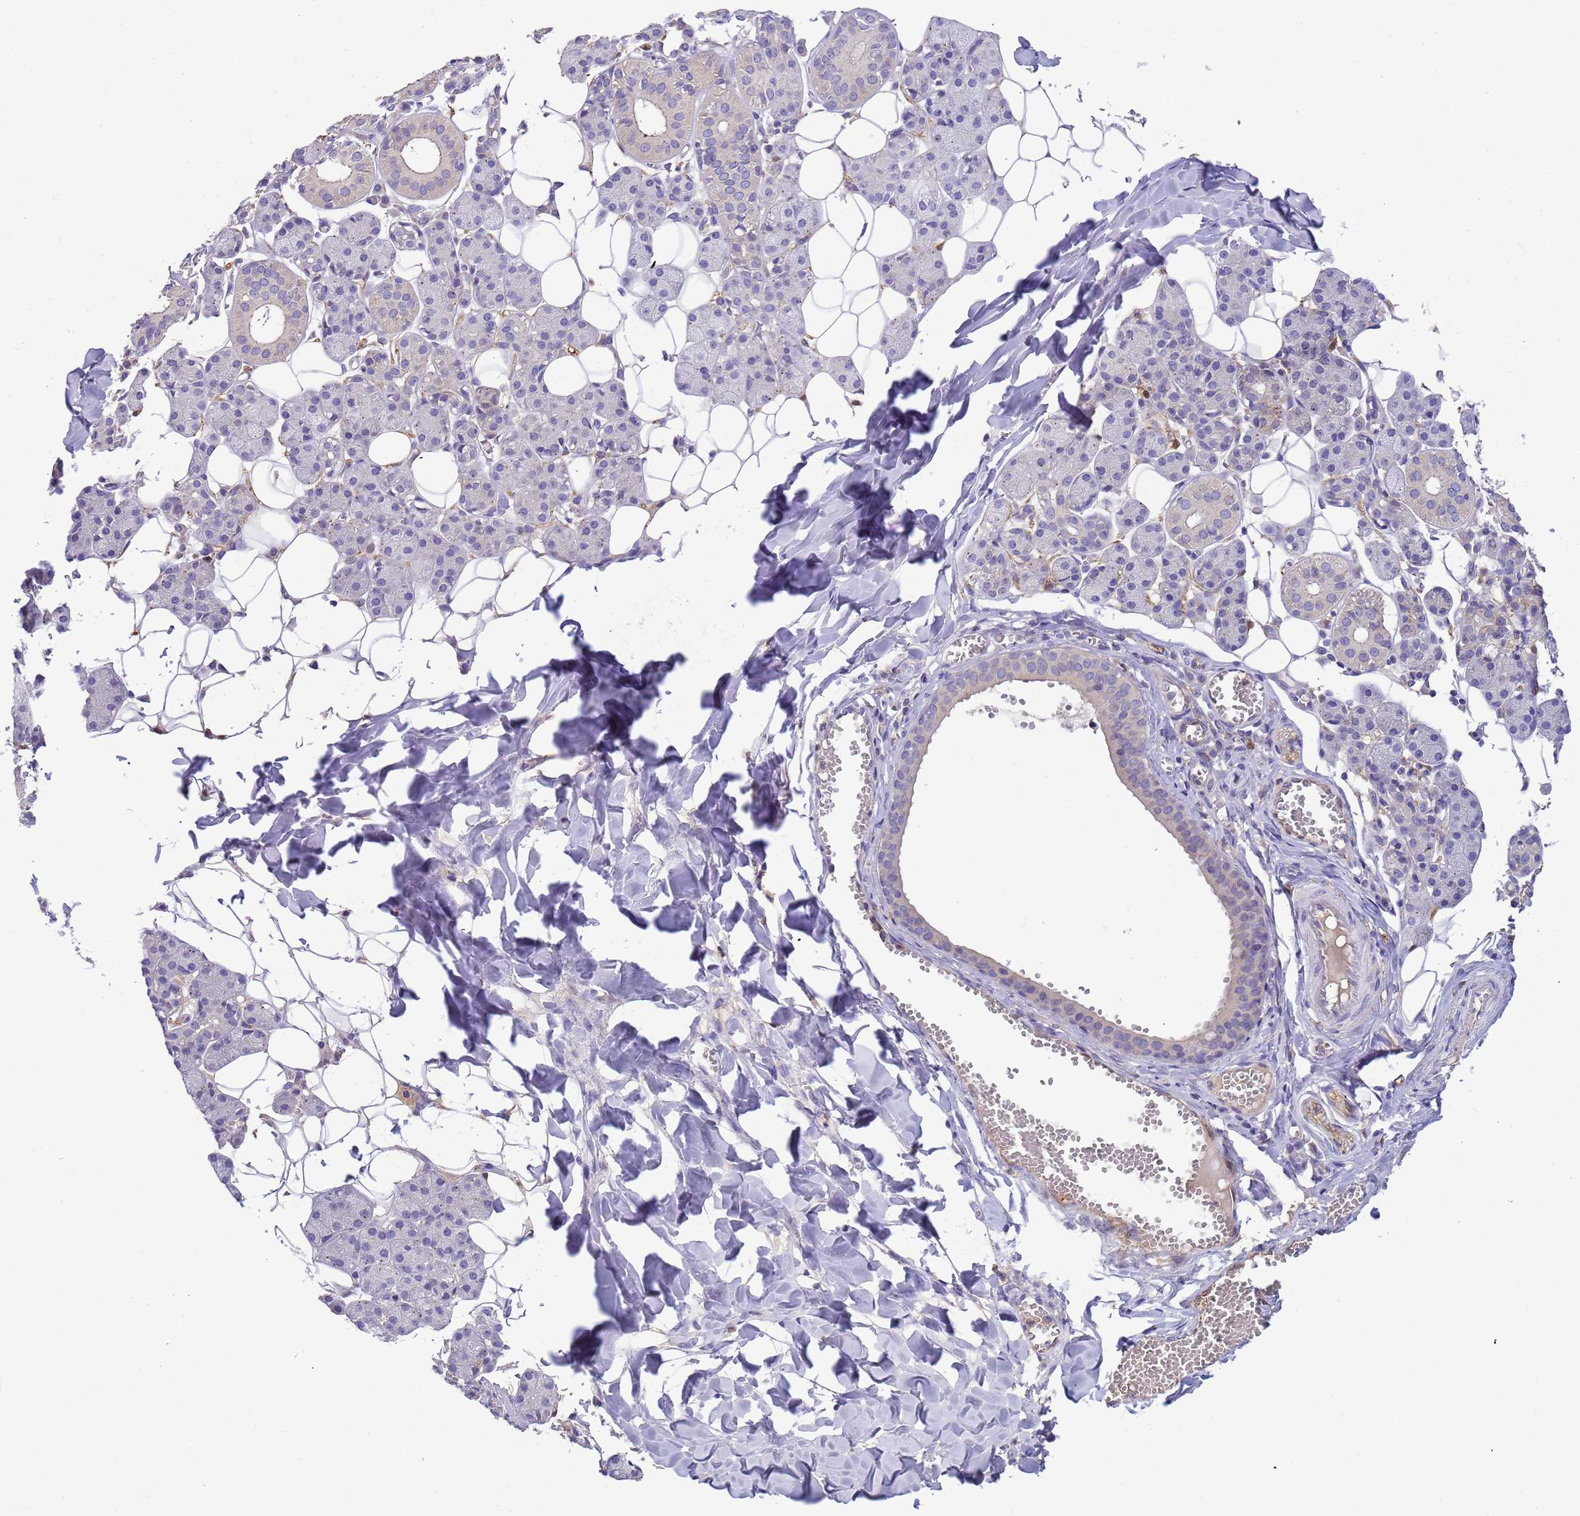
{"staining": {"intensity": "negative", "quantity": "none", "location": "none"}, "tissue": "salivary gland", "cell_type": "Glandular cells", "image_type": "normal", "snomed": [{"axis": "morphology", "description": "Normal tissue, NOS"}, {"axis": "topography", "description": "Salivary gland"}], "caption": "DAB immunohistochemical staining of benign salivary gland exhibits no significant expression in glandular cells.", "gene": "PLCXD3", "patient": {"sex": "female", "age": 33}}